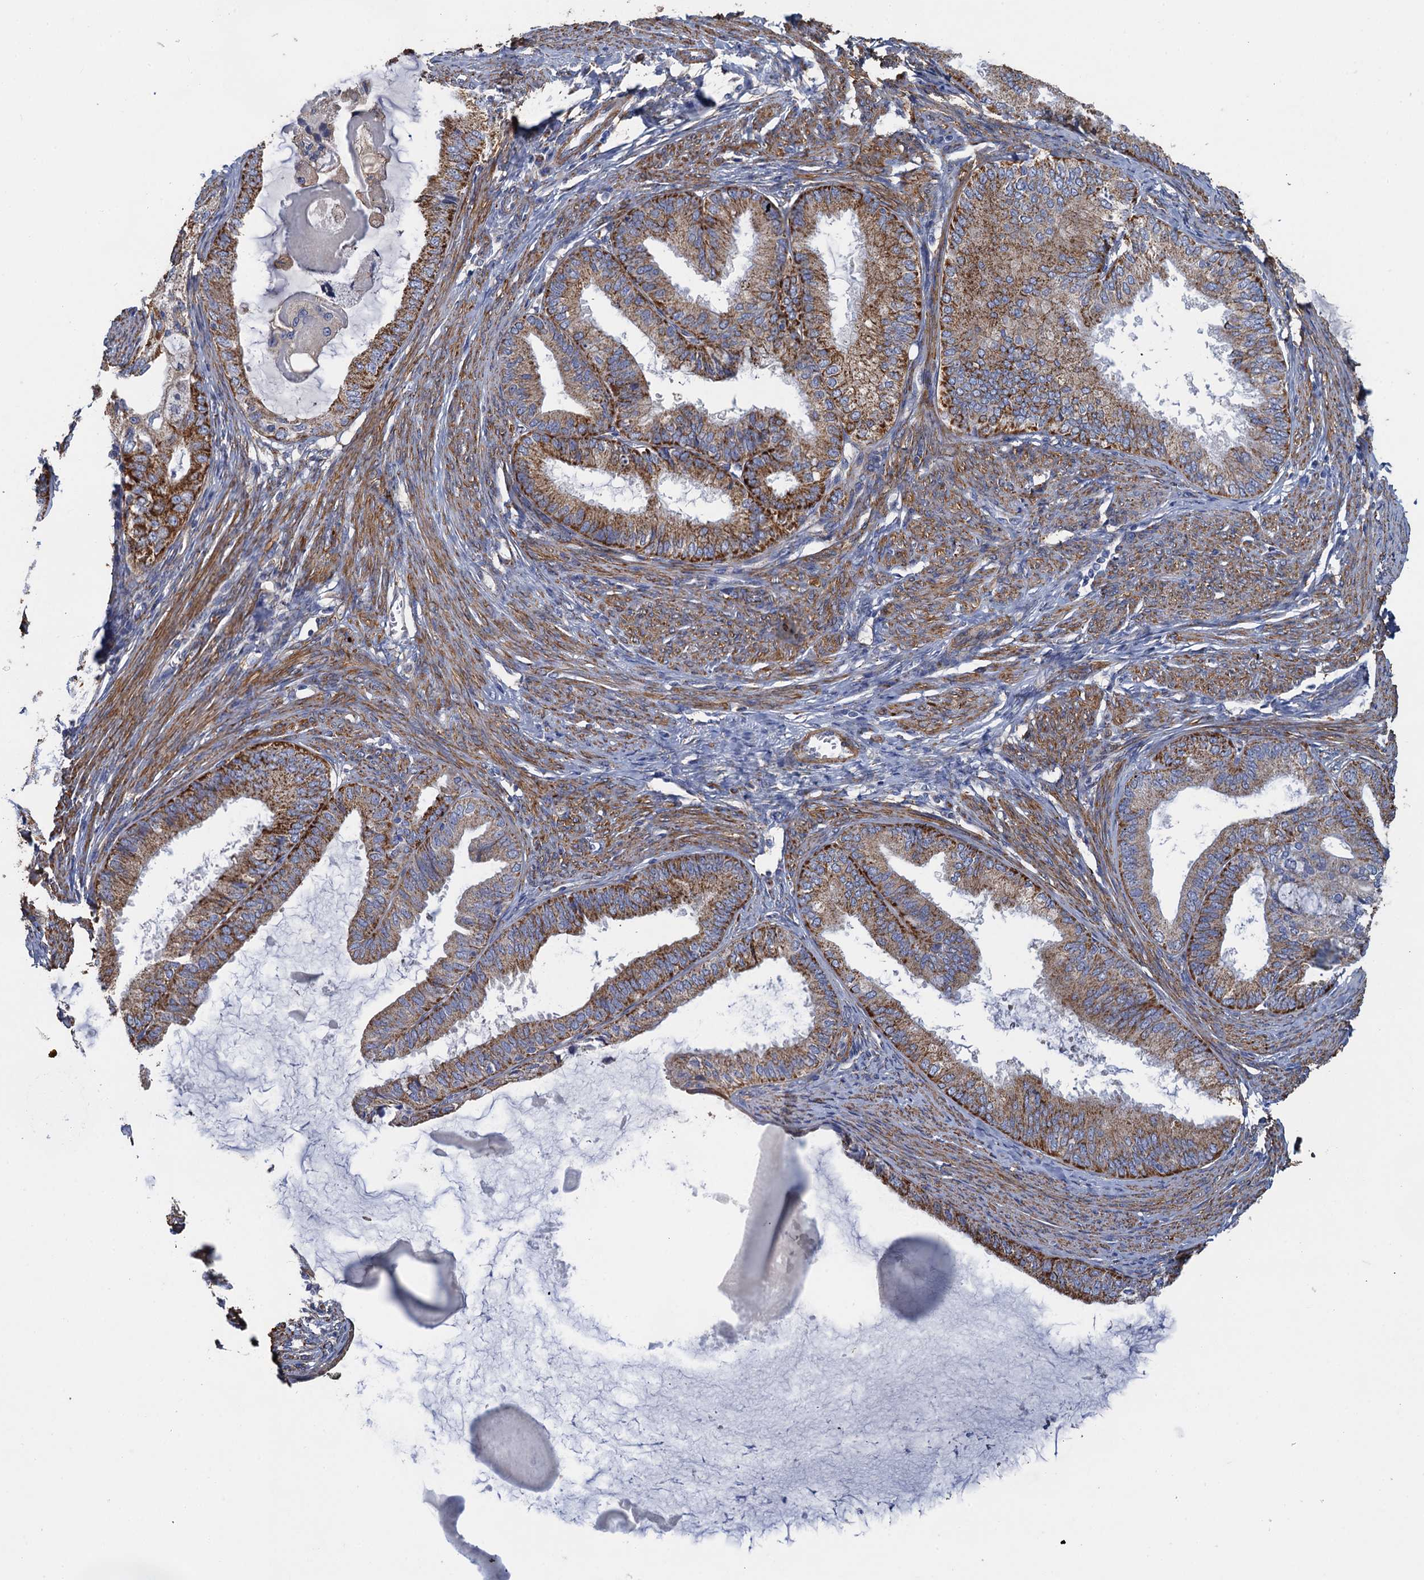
{"staining": {"intensity": "moderate", "quantity": ">75%", "location": "cytoplasmic/membranous"}, "tissue": "endometrial cancer", "cell_type": "Tumor cells", "image_type": "cancer", "snomed": [{"axis": "morphology", "description": "Adenocarcinoma, NOS"}, {"axis": "topography", "description": "Endometrium"}], "caption": "A high-resolution histopathology image shows immunohistochemistry (IHC) staining of endometrial cancer (adenocarcinoma), which exhibits moderate cytoplasmic/membranous expression in approximately >75% of tumor cells. (DAB IHC, brown staining for protein, blue staining for nuclei).", "gene": "GCSH", "patient": {"sex": "female", "age": 86}}